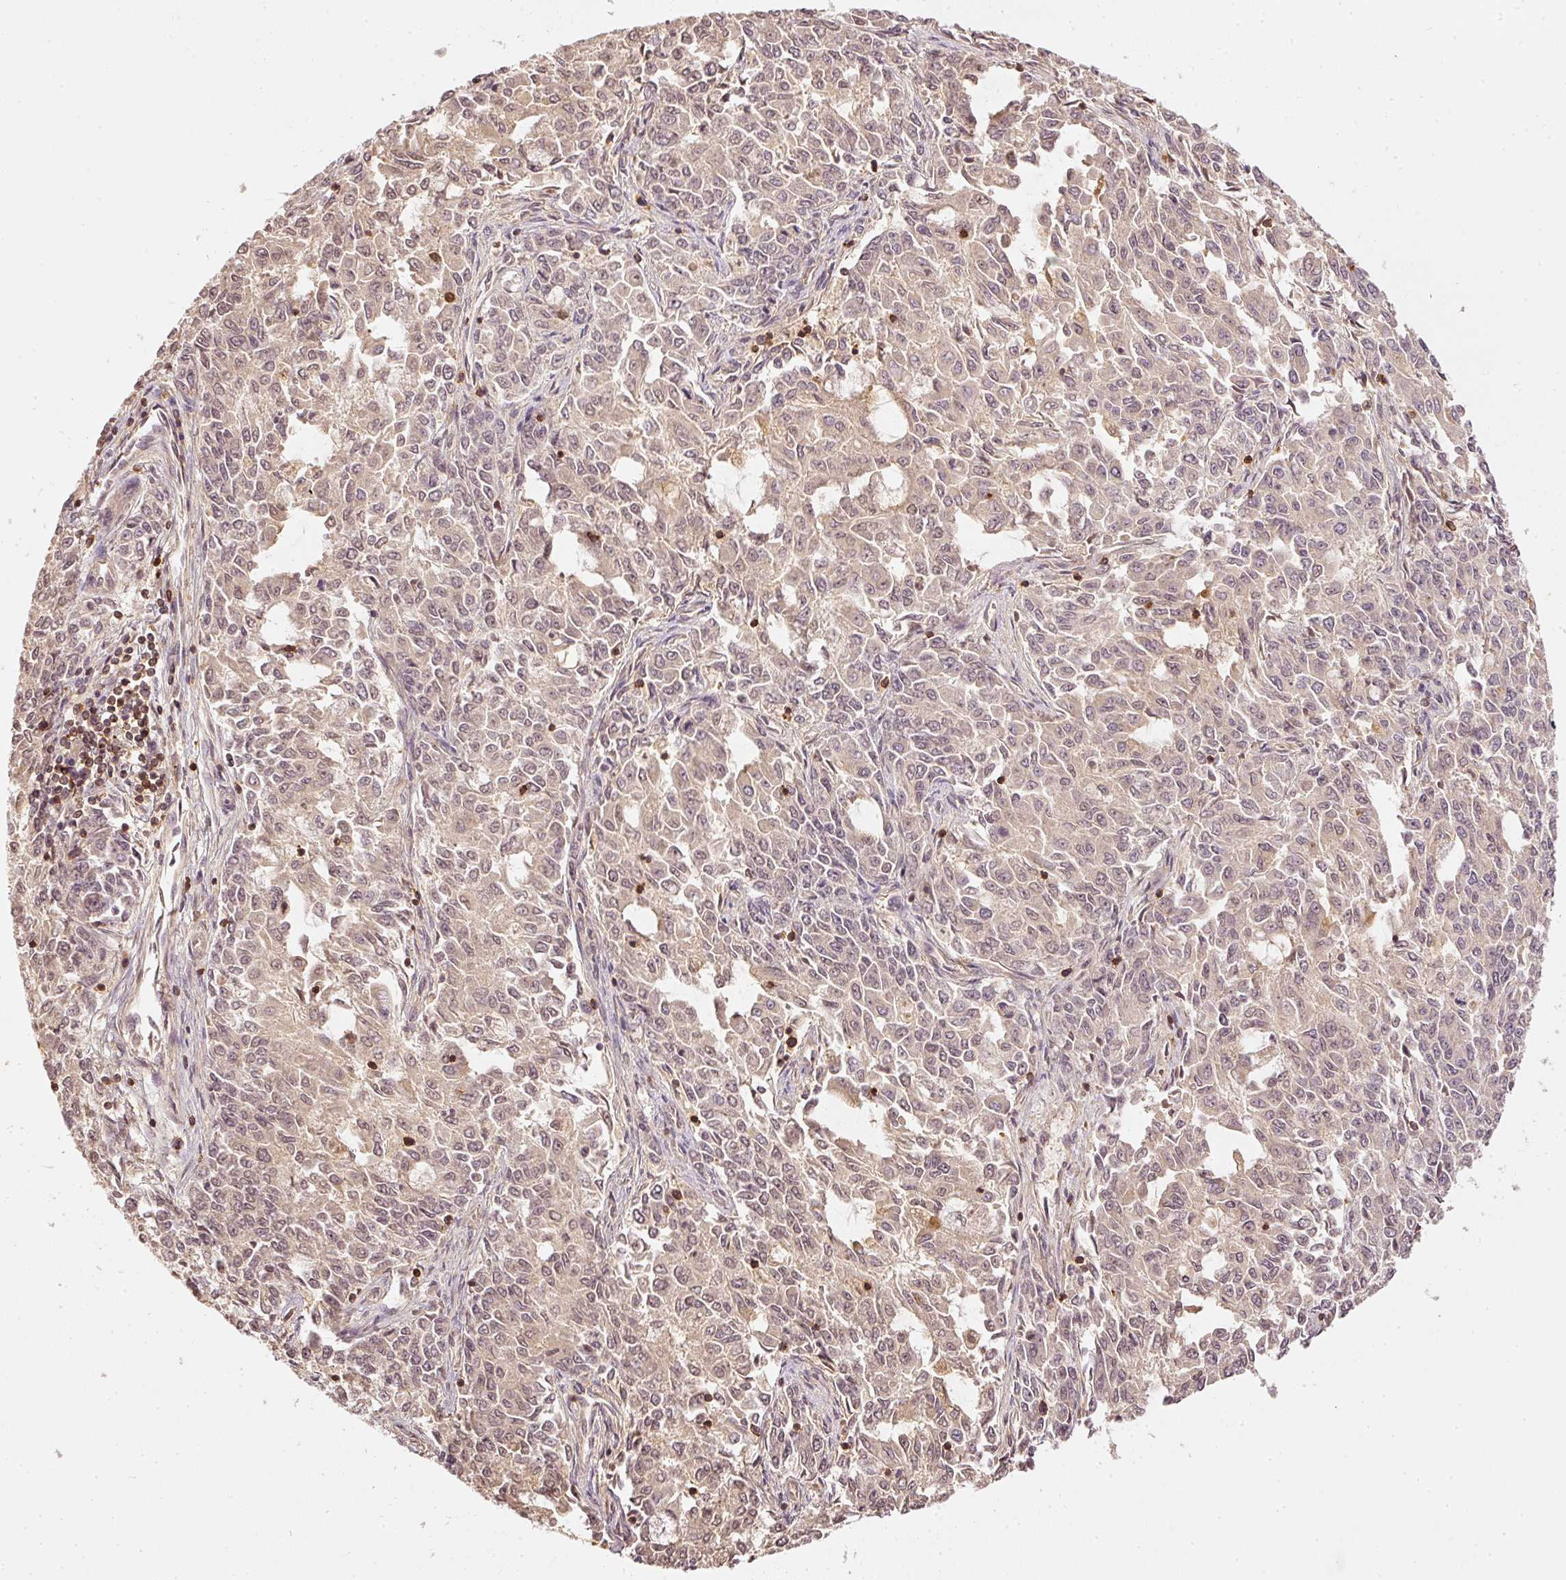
{"staining": {"intensity": "weak", "quantity": "<25%", "location": "cytoplasmic/membranous"}, "tissue": "endometrial cancer", "cell_type": "Tumor cells", "image_type": "cancer", "snomed": [{"axis": "morphology", "description": "Adenocarcinoma, NOS"}, {"axis": "topography", "description": "Endometrium"}], "caption": "High power microscopy photomicrograph of an immunohistochemistry (IHC) image of endometrial adenocarcinoma, revealing no significant expression in tumor cells.", "gene": "EVL", "patient": {"sex": "female", "age": 50}}